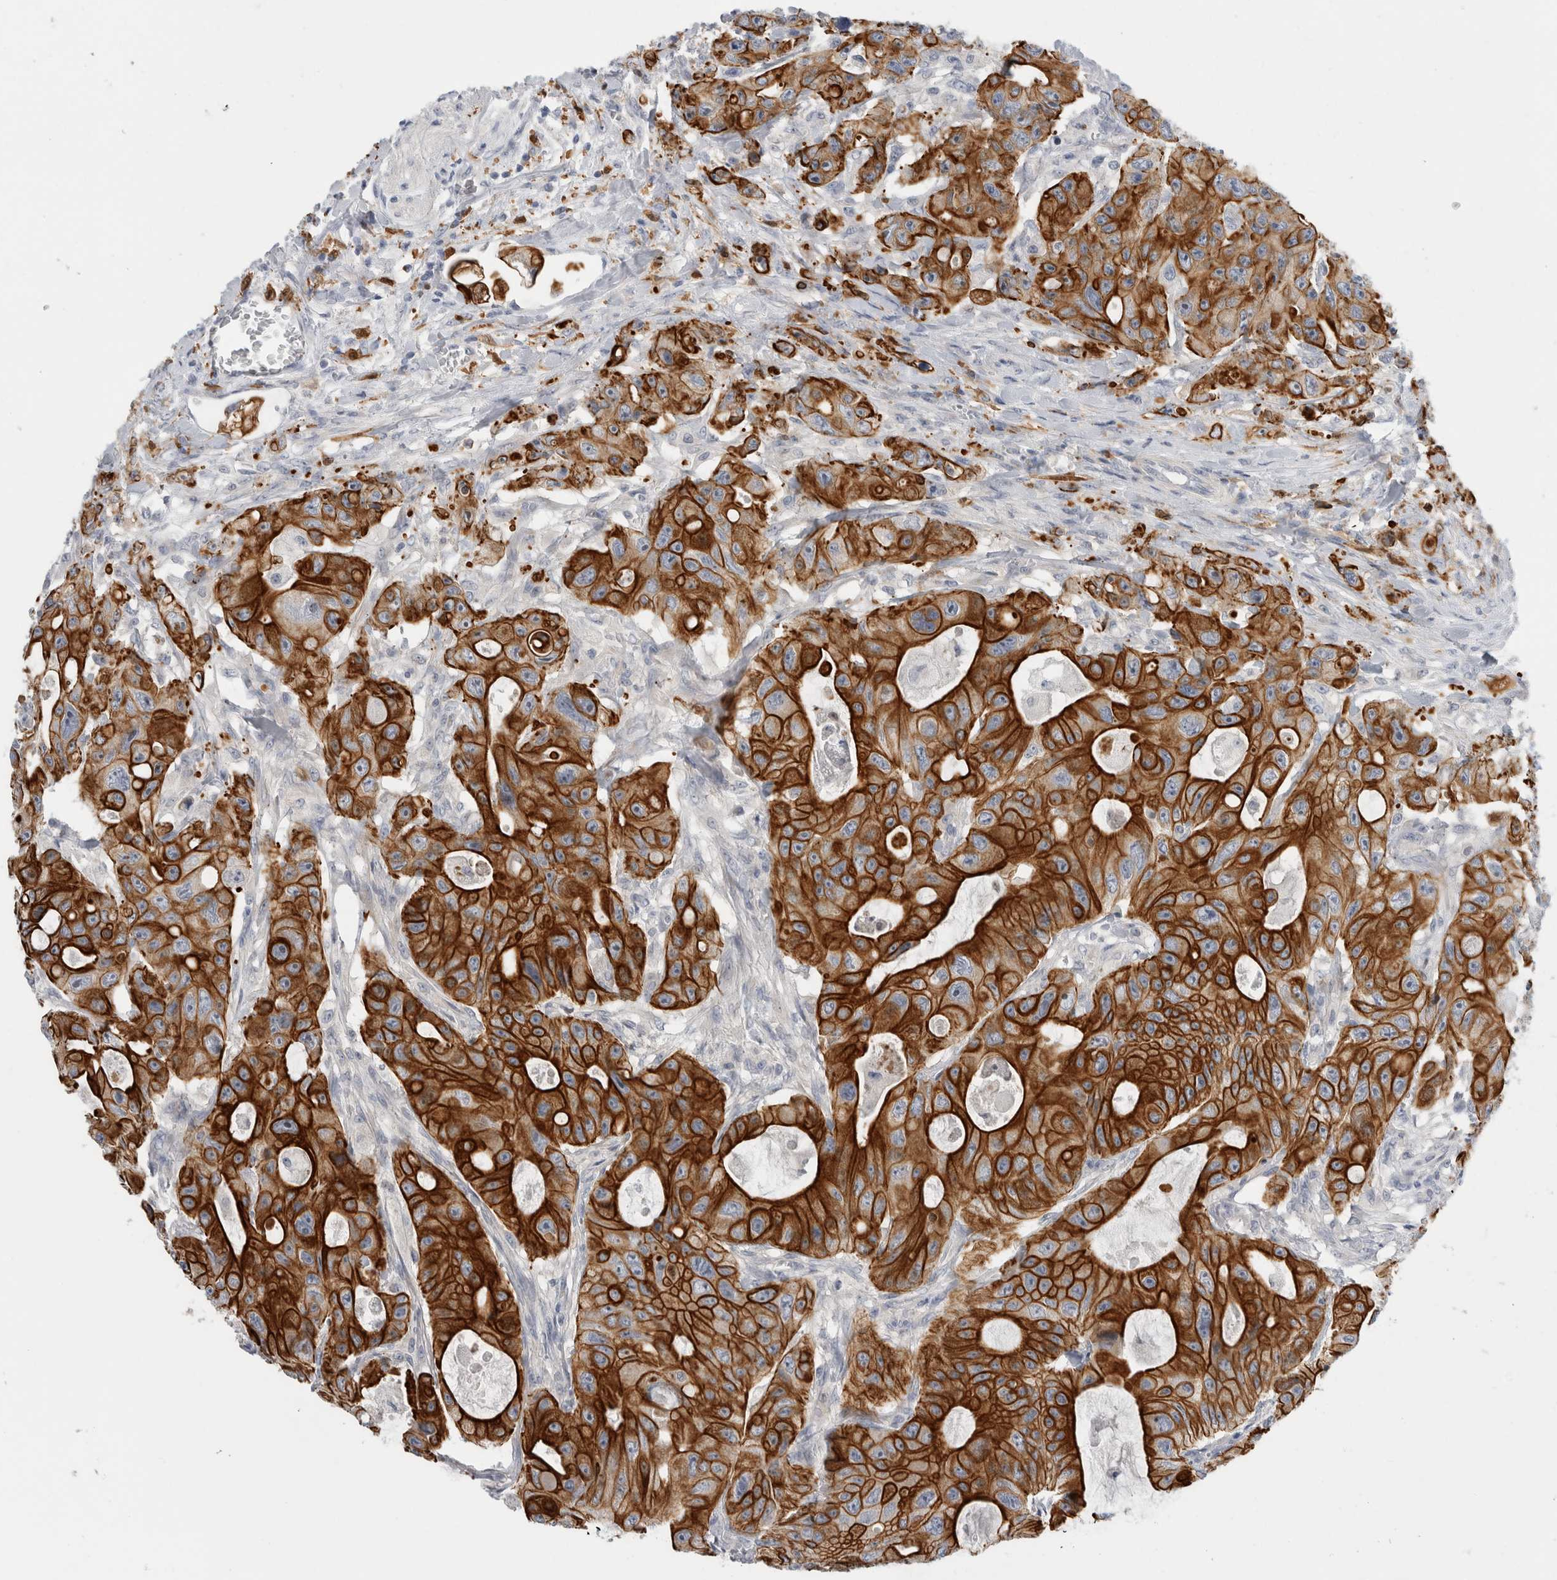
{"staining": {"intensity": "strong", "quantity": ">75%", "location": "cytoplasmic/membranous"}, "tissue": "colorectal cancer", "cell_type": "Tumor cells", "image_type": "cancer", "snomed": [{"axis": "morphology", "description": "Adenocarcinoma, NOS"}, {"axis": "topography", "description": "Colon"}], "caption": "Strong cytoplasmic/membranous staining is identified in approximately >75% of tumor cells in colorectal adenocarcinoma.", "gene": "SLC20A2", "patient": {"sex": "female", "age": 46}}